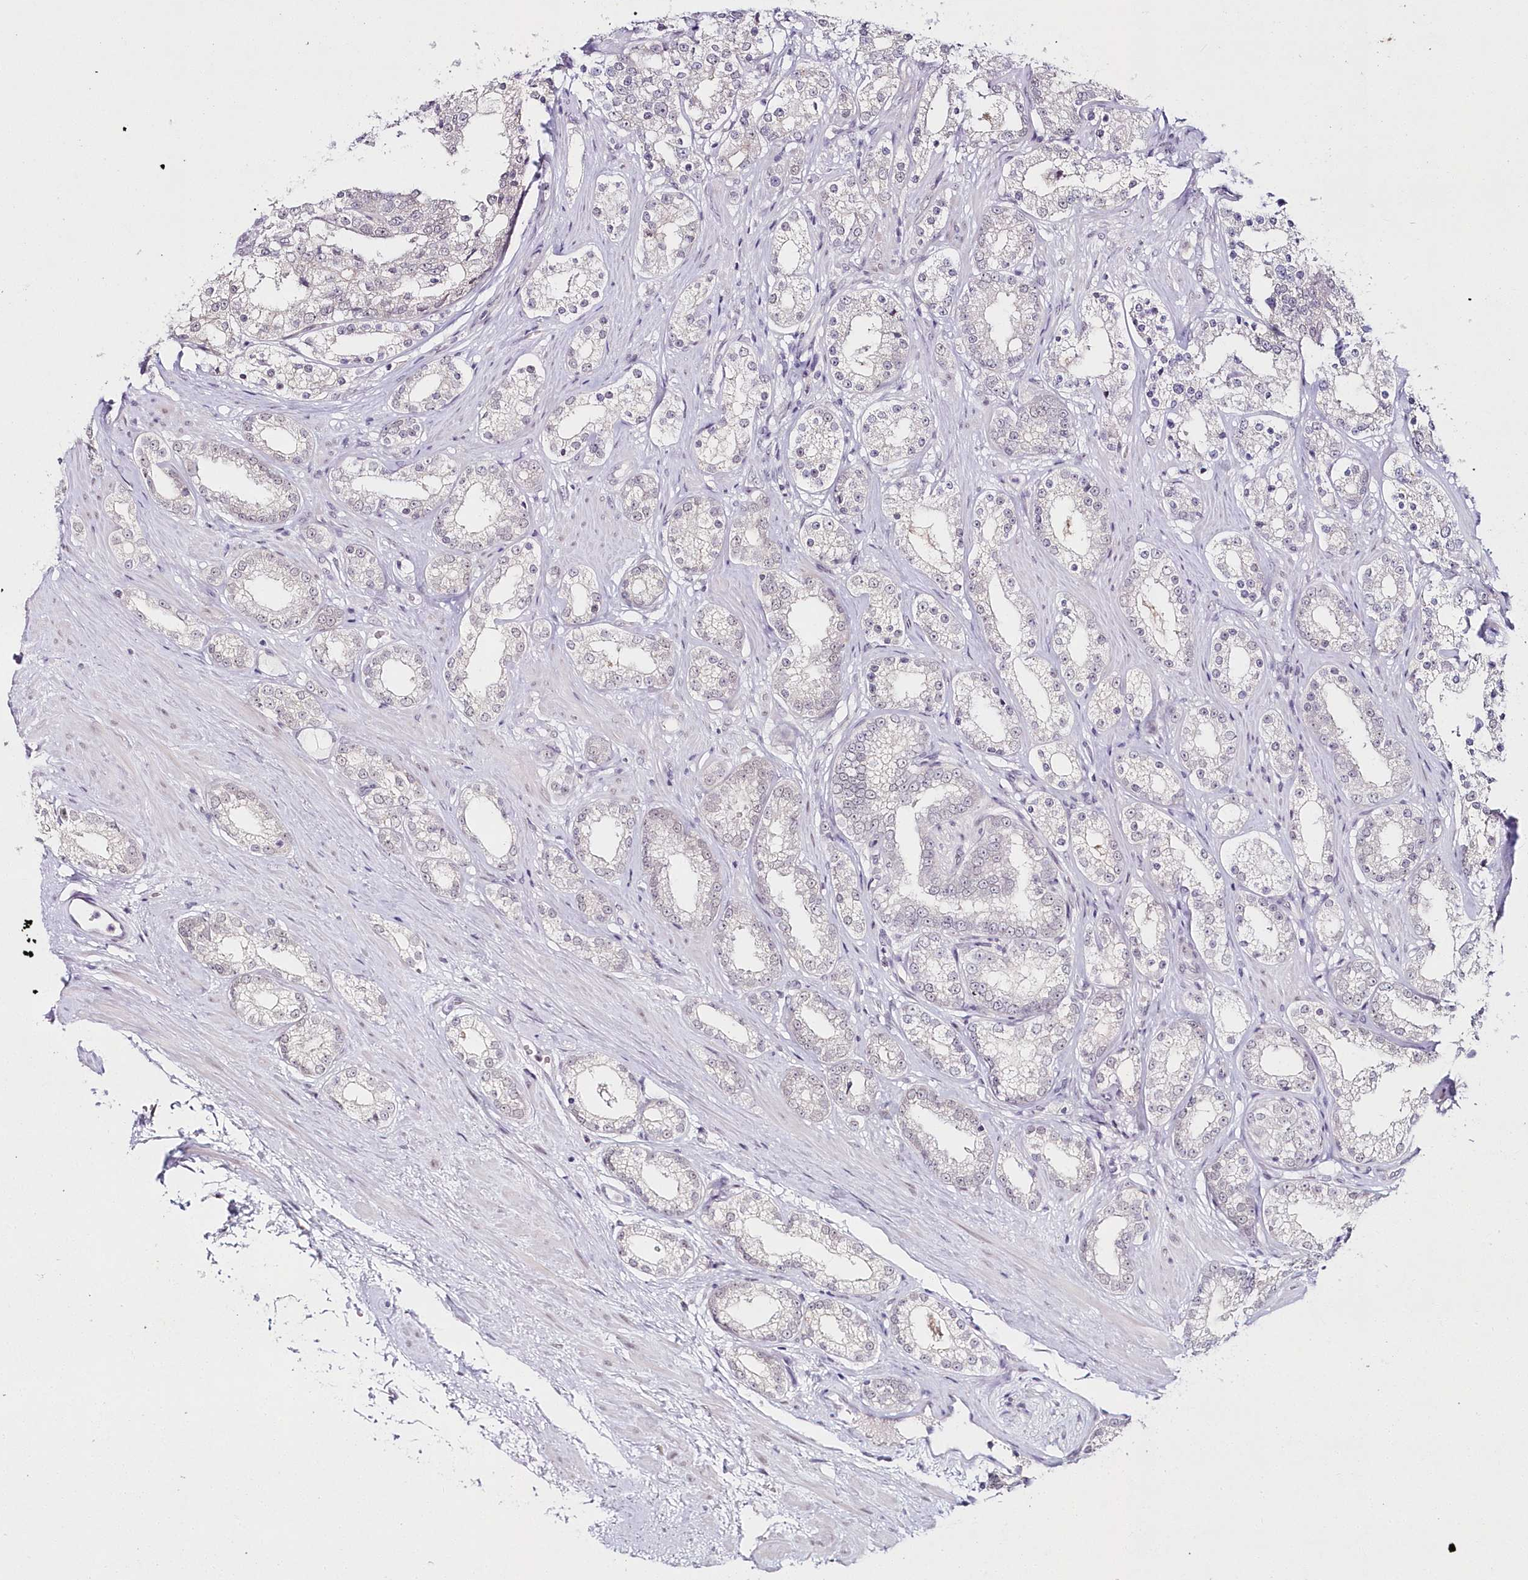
{"staining": {"intensity": "negative", "quantity": "none", "location": "none"}, "tissue": "prostate cancer", "cell_type": "Tumor cells", "image_type": "cancer", "snomed": [{"axis": "morphology", "description": "Normal tissue, NOS"}, {"axis": "morphology", "description": "Adenocarcinoma, High grade"}, {"axis": "topography", "description": "Prostate"}], "caption": "Tumor cells are negative for brown protein staining in prostate cancer (high-grade adenocarcinoma).", "gene": "HYCC2", "patient": {"sex": "male", "age": 83}}